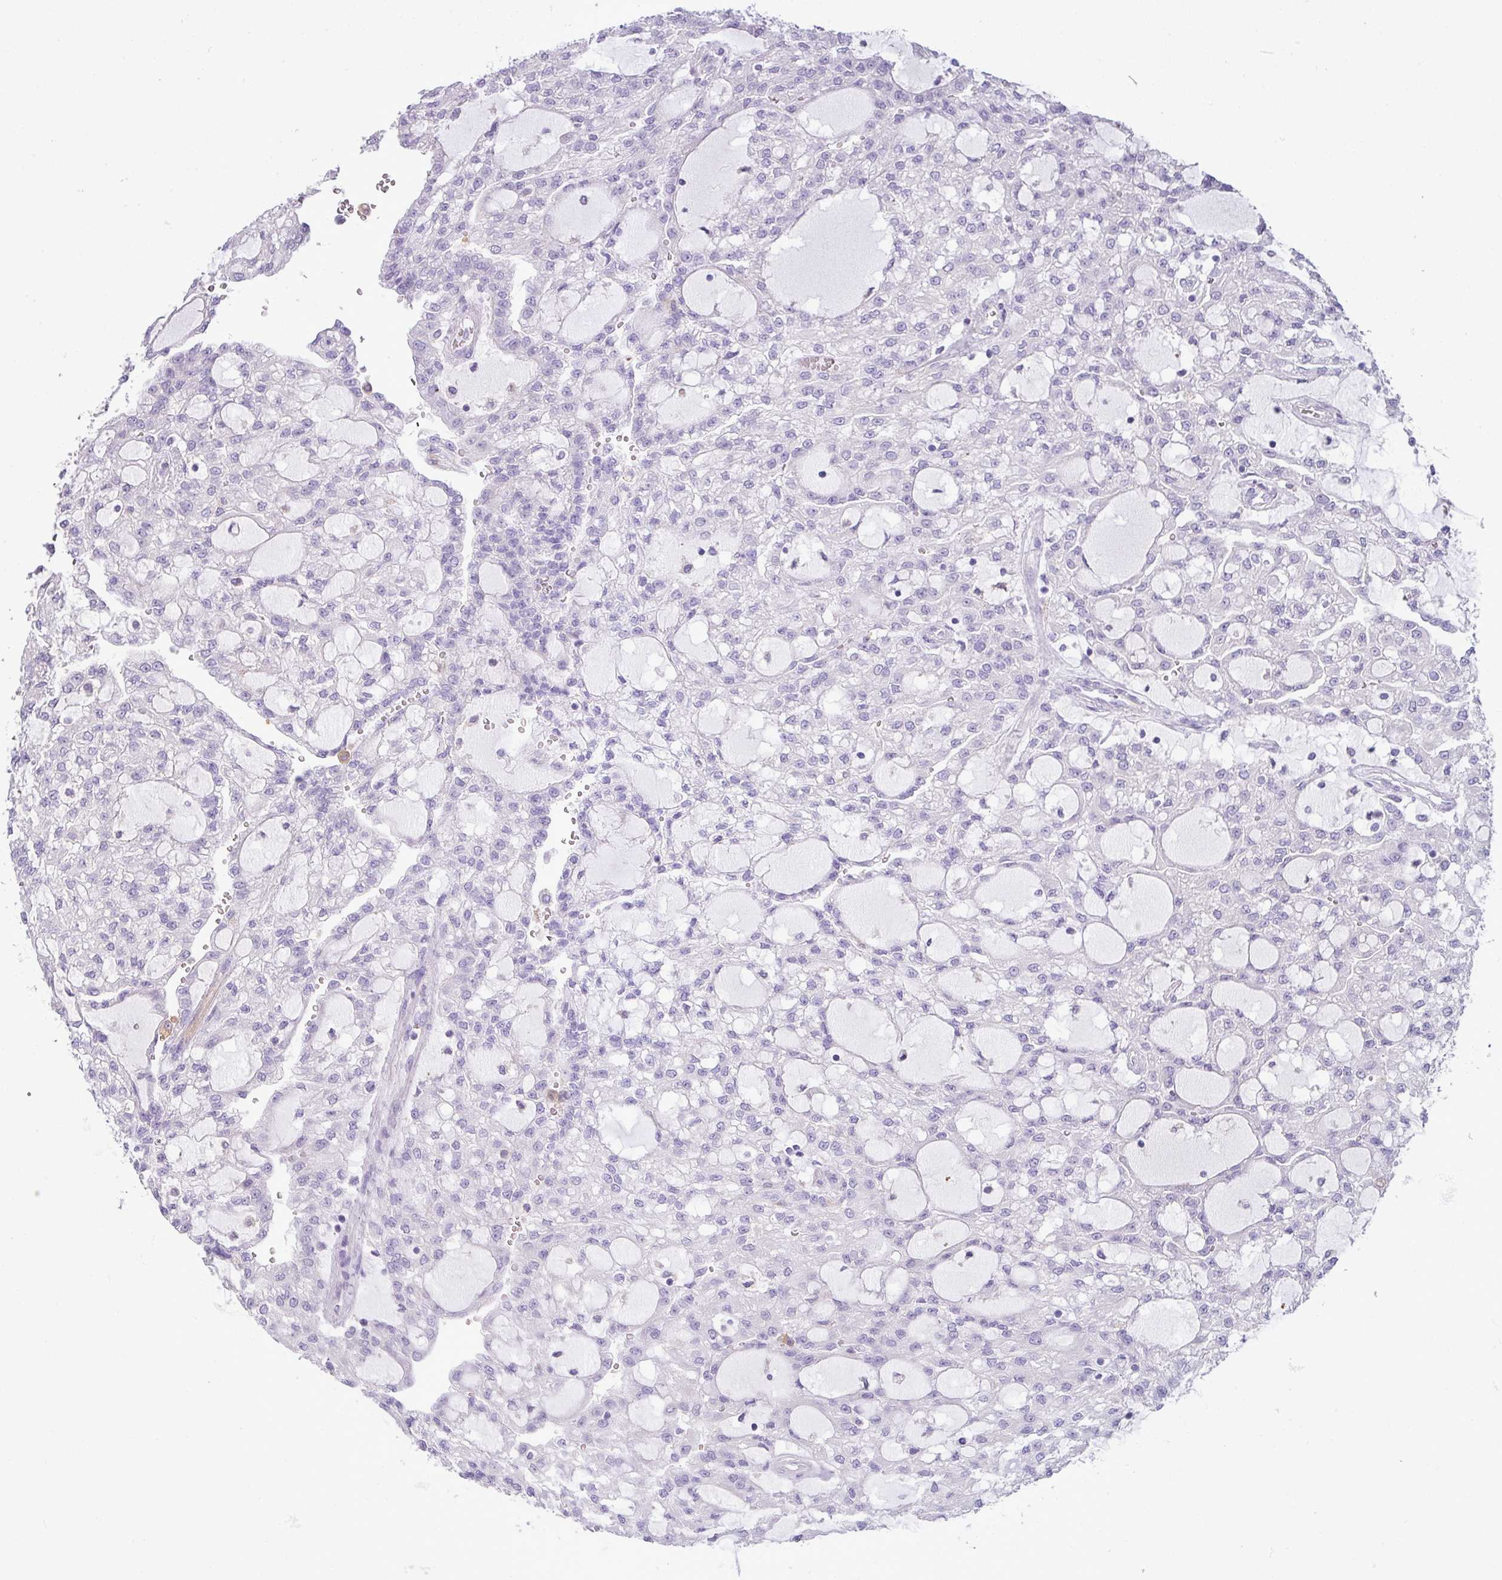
{"staining": {"intensity": "negative", "quantity": "none", "location": "none"}, "tissue": "renal cancer", "cell_type": "Tumor cells", "image_type": "cancer", "snomed": [{"axis": "morphology", "description": "Adenocarcinoma, NOS"}, {"axis": "topography", "description": "Kidney"}], "caption": "Immunohistochemical staining of human renal cancer displays no significant positivity in tumor cells.", "gene": "KIRREL3", "patient": {"sex": "male", "age": 63}}